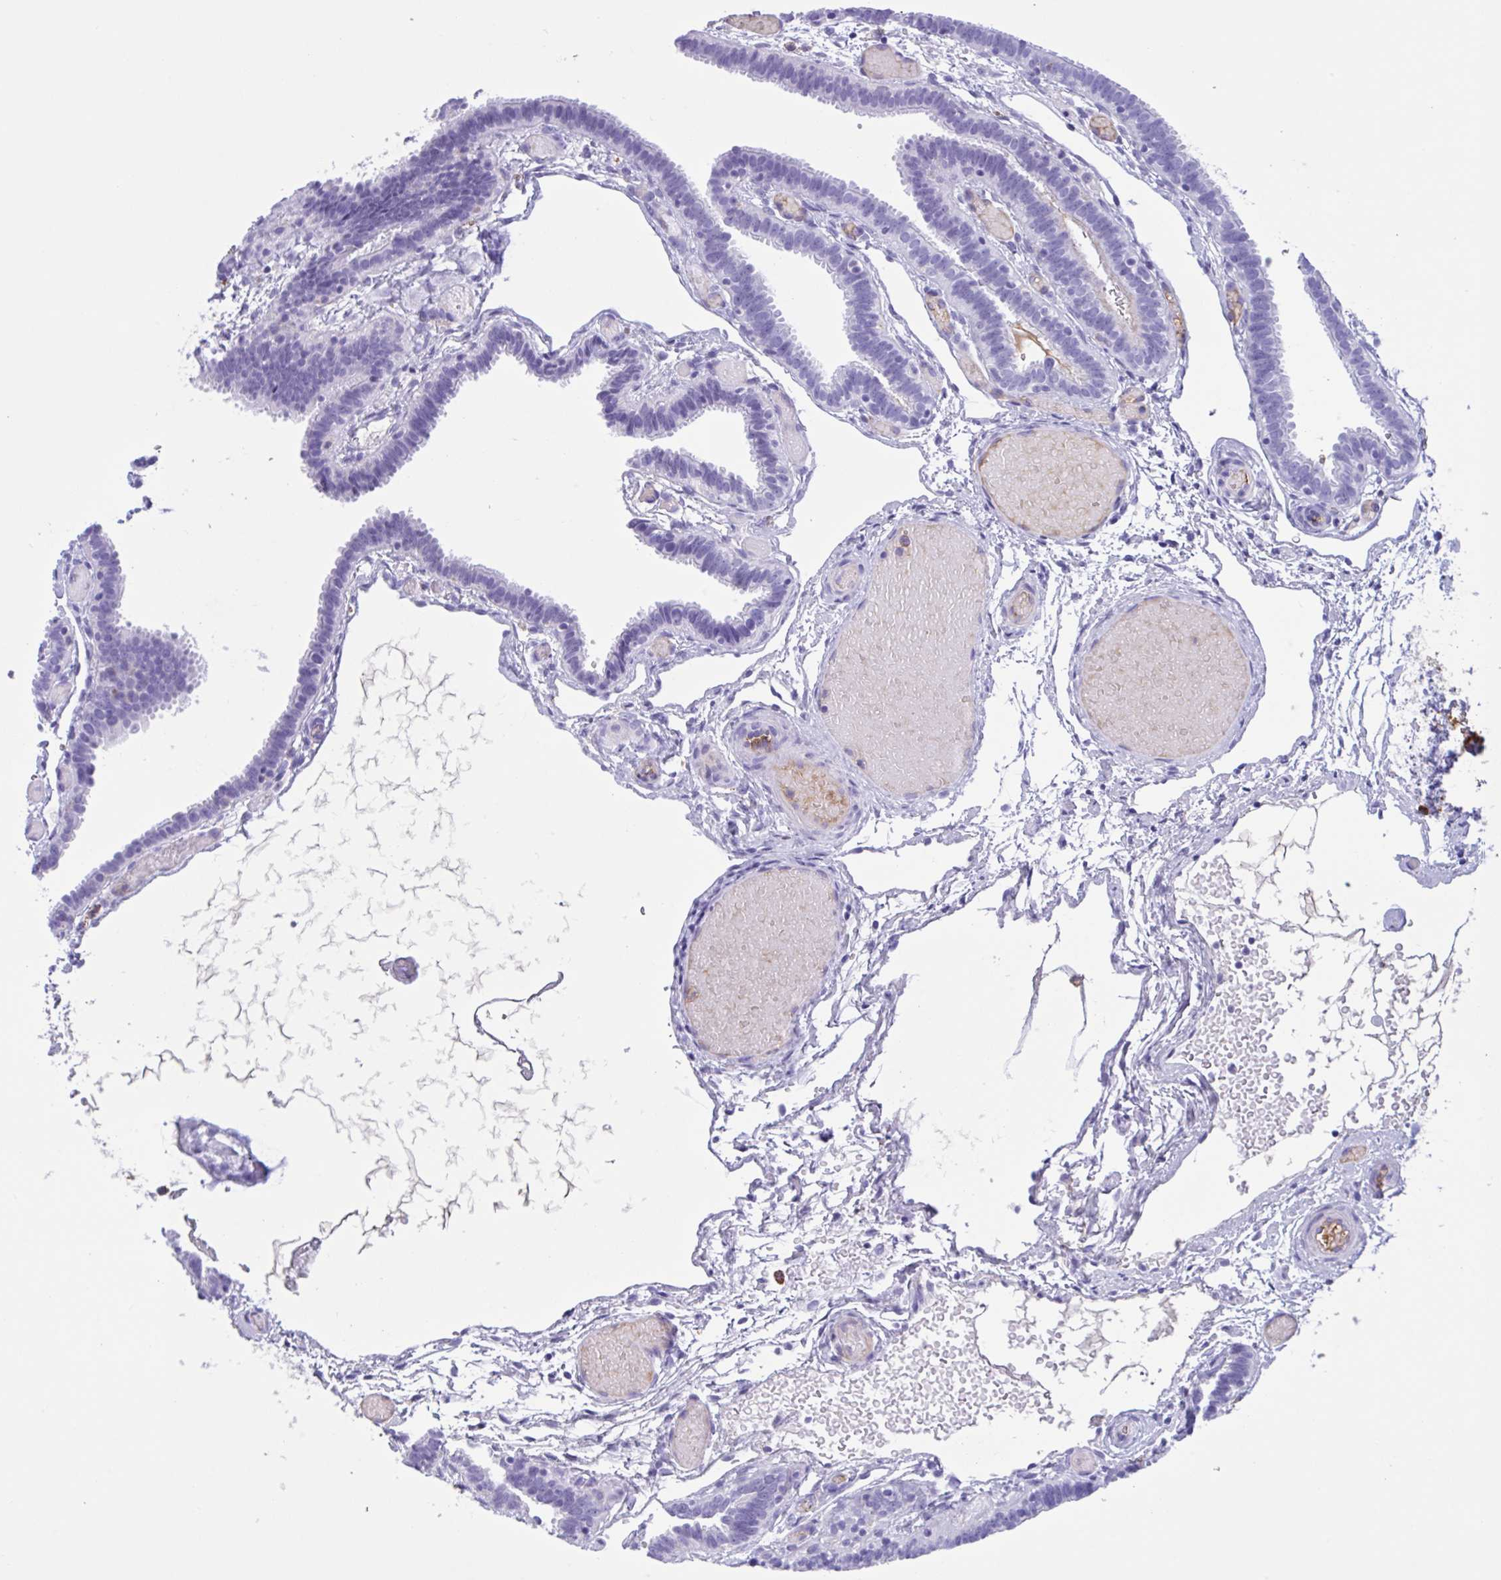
{"staining": {"intensity": "negative", "quantity": "none", "location": "none"}, "tissue": "fallopian tube", "cell_type": "Glandular cells", "image_type": "normal", "snomed": [{"axis": "morphology", "description": "Normal tissue, NOS"}, {"axis": "topography", "description": "Fallopian tube"}], "caption": "This is an IHC photomicrograph of unremarkable human fallopian tube. There is no staining in glandular cells.", "gene": "LARGE2", "patient": {"sex": "female", "age": 37}}